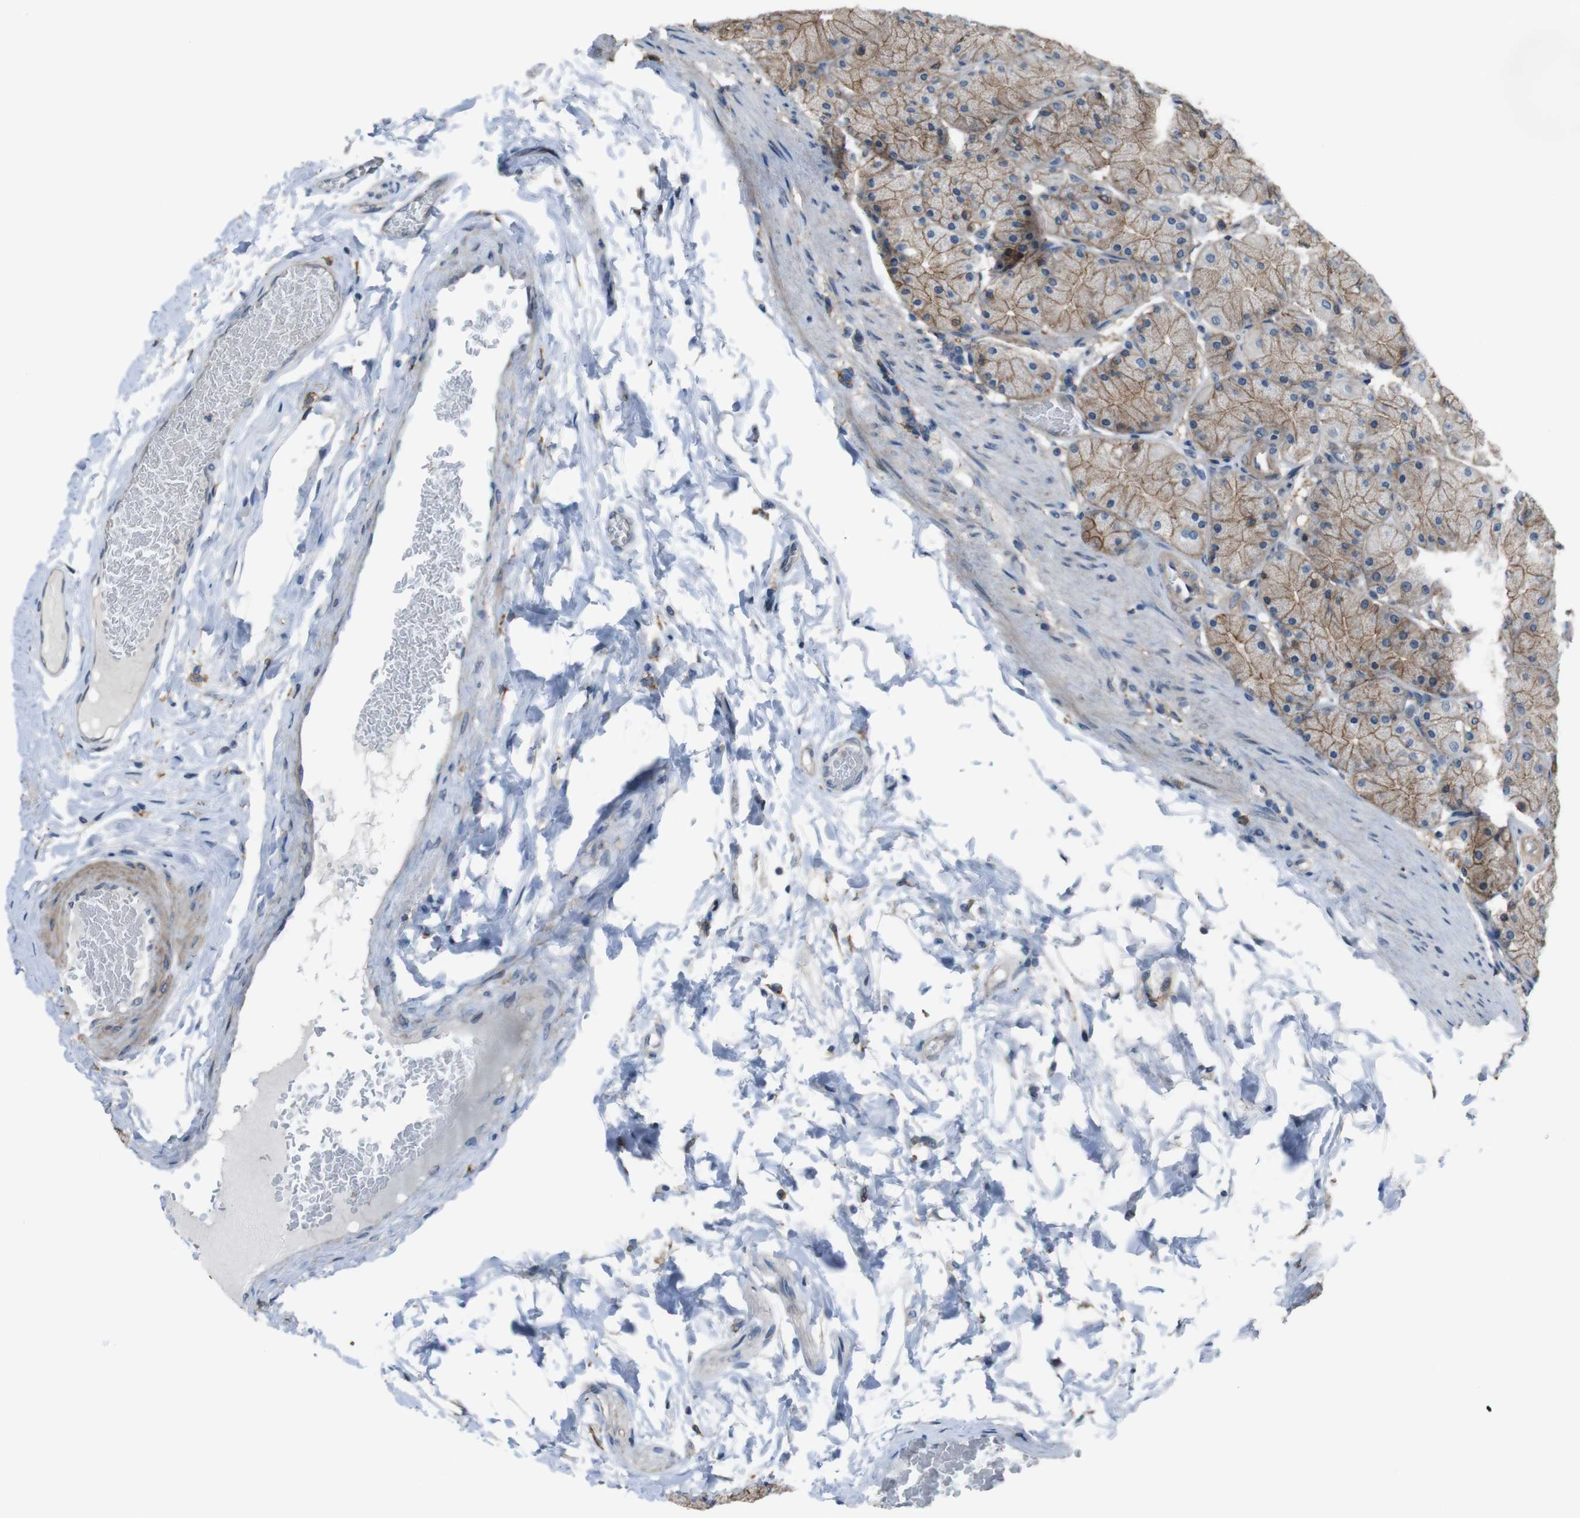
{"staining": {"intensity": "moderate", "quantity": ">75%", "location": "cytoplasmic/membranous"}, "tissue": "stomach", "cell_type": "Glandular cells", "image_type": "normal", "snomed": [{"axis": "morphology", "description": "Normal tissue, NOS"}, {"axis": "topography", "description": "Stomach, upper"}], "caption": "Glandular cells show medium levels of moderate cytoplasmic/membranous staining in about >75% of cells in benign human stomach. (DAB (3,3'-diaminobenzidine) IHC, brown staining for protein, blue staining for nuclei).", "gene": "ATP2B1", "patient": {"sex": "female", "age": 56}}